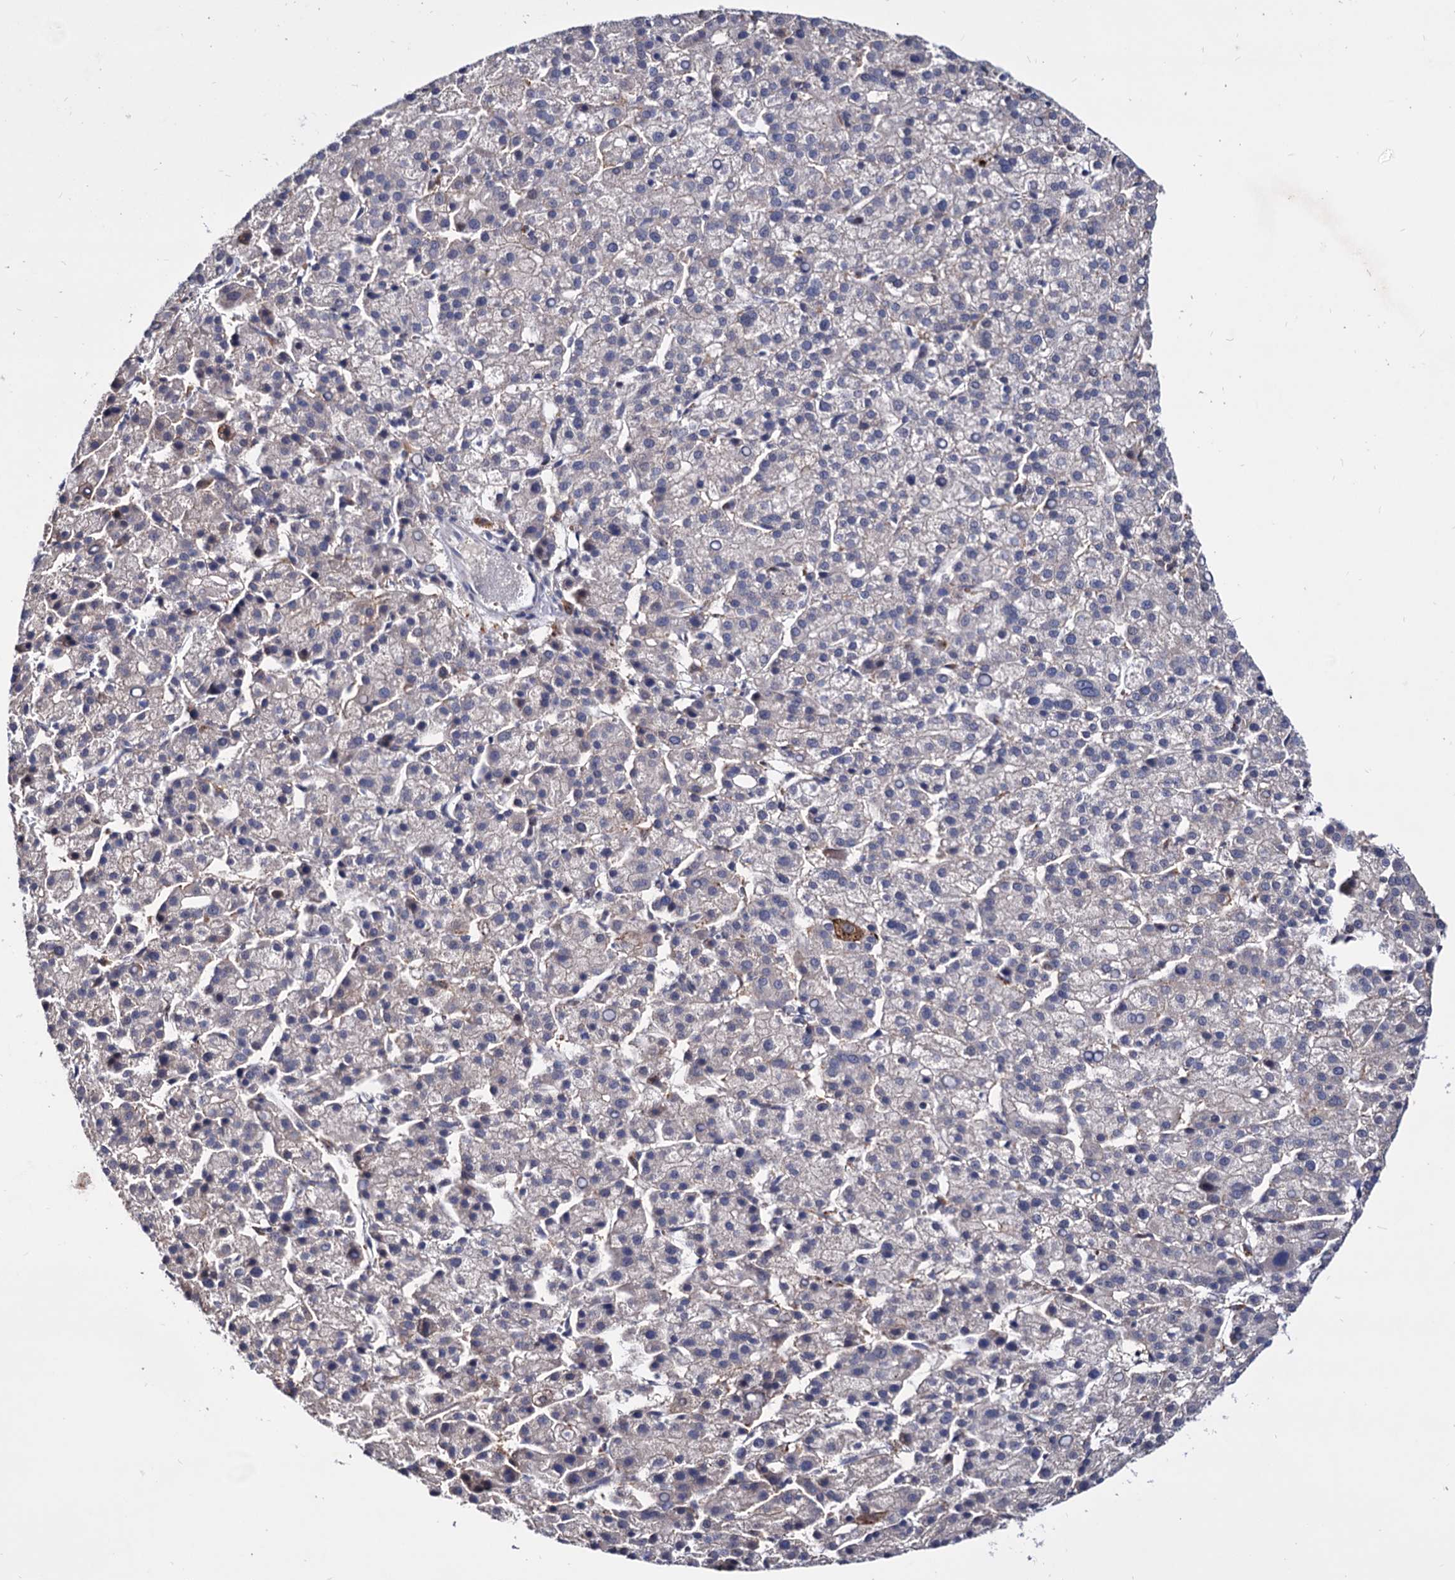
{"staining": {"intensity": "negative", "quantity": "none", "location": "none"}, "tissue": "liver cancer", "cell_type": "Tumor cells", "image_type": "cancer", "snomed": [{"axis": "morphology", "description": "Carcinoma, Hepatocellular, NOS"}, {"axis": "topography", "description": "Liver"}], "caption": "Immunohistochemistry (IHC) image of neoplastic tissue: liver cancer (hepatocellular carcinoma) stained with DAB (3,3'-diaminobenzidine) demonstrates no significant protein positivity in tumor cells.", "gene": "RNASEH2B", "patient": {"sex": "female", "age": 58}}